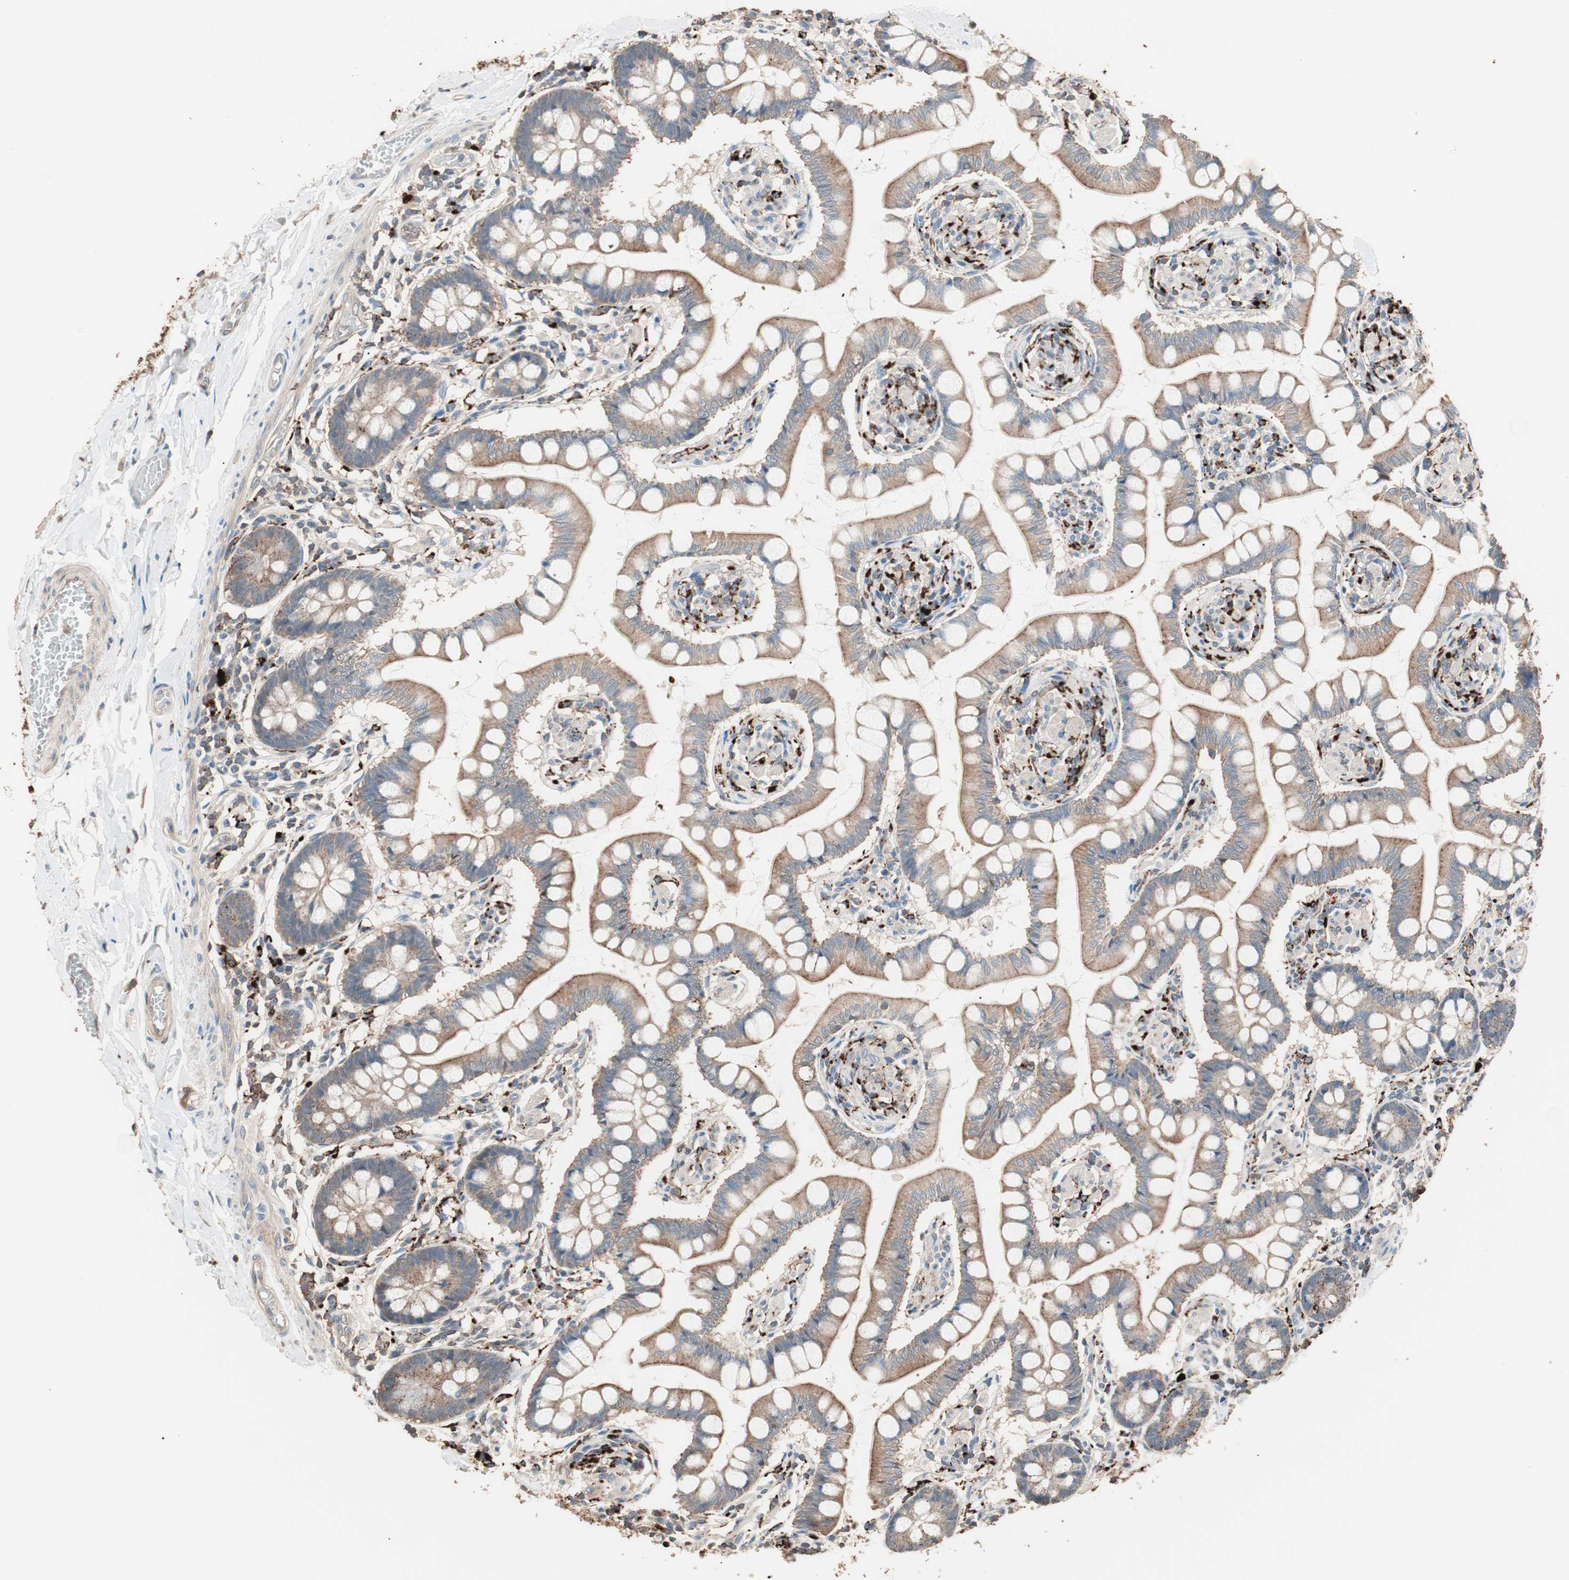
{"staining": {"intensity": "strong", "quantity": ">75%", "location": "cytoplasmic/membranous"}, "tissue": "small intestine", "cell_type": "Glandular cells", "image_type": "normal", "snomed": [{"axis": "morphology", "description": "Normal tissue, NOS"}, {"axis": "topography", "description": "Small intestine"}], "caption": "Immunohistochemistry (IHC) of normal human small intestine displays high levels of strong cytoplasmic/membranous staining in approximately >75% of glandular cells. The staining was performed using DAB (3,3'-diaminobenzidine) to visualize the protein expression in brown, while the nuclei were stained in blue with hematoxylin (Magnification: 20x).", "gene": "CCT3", "patient": {"sex": "male", "age": 41}}